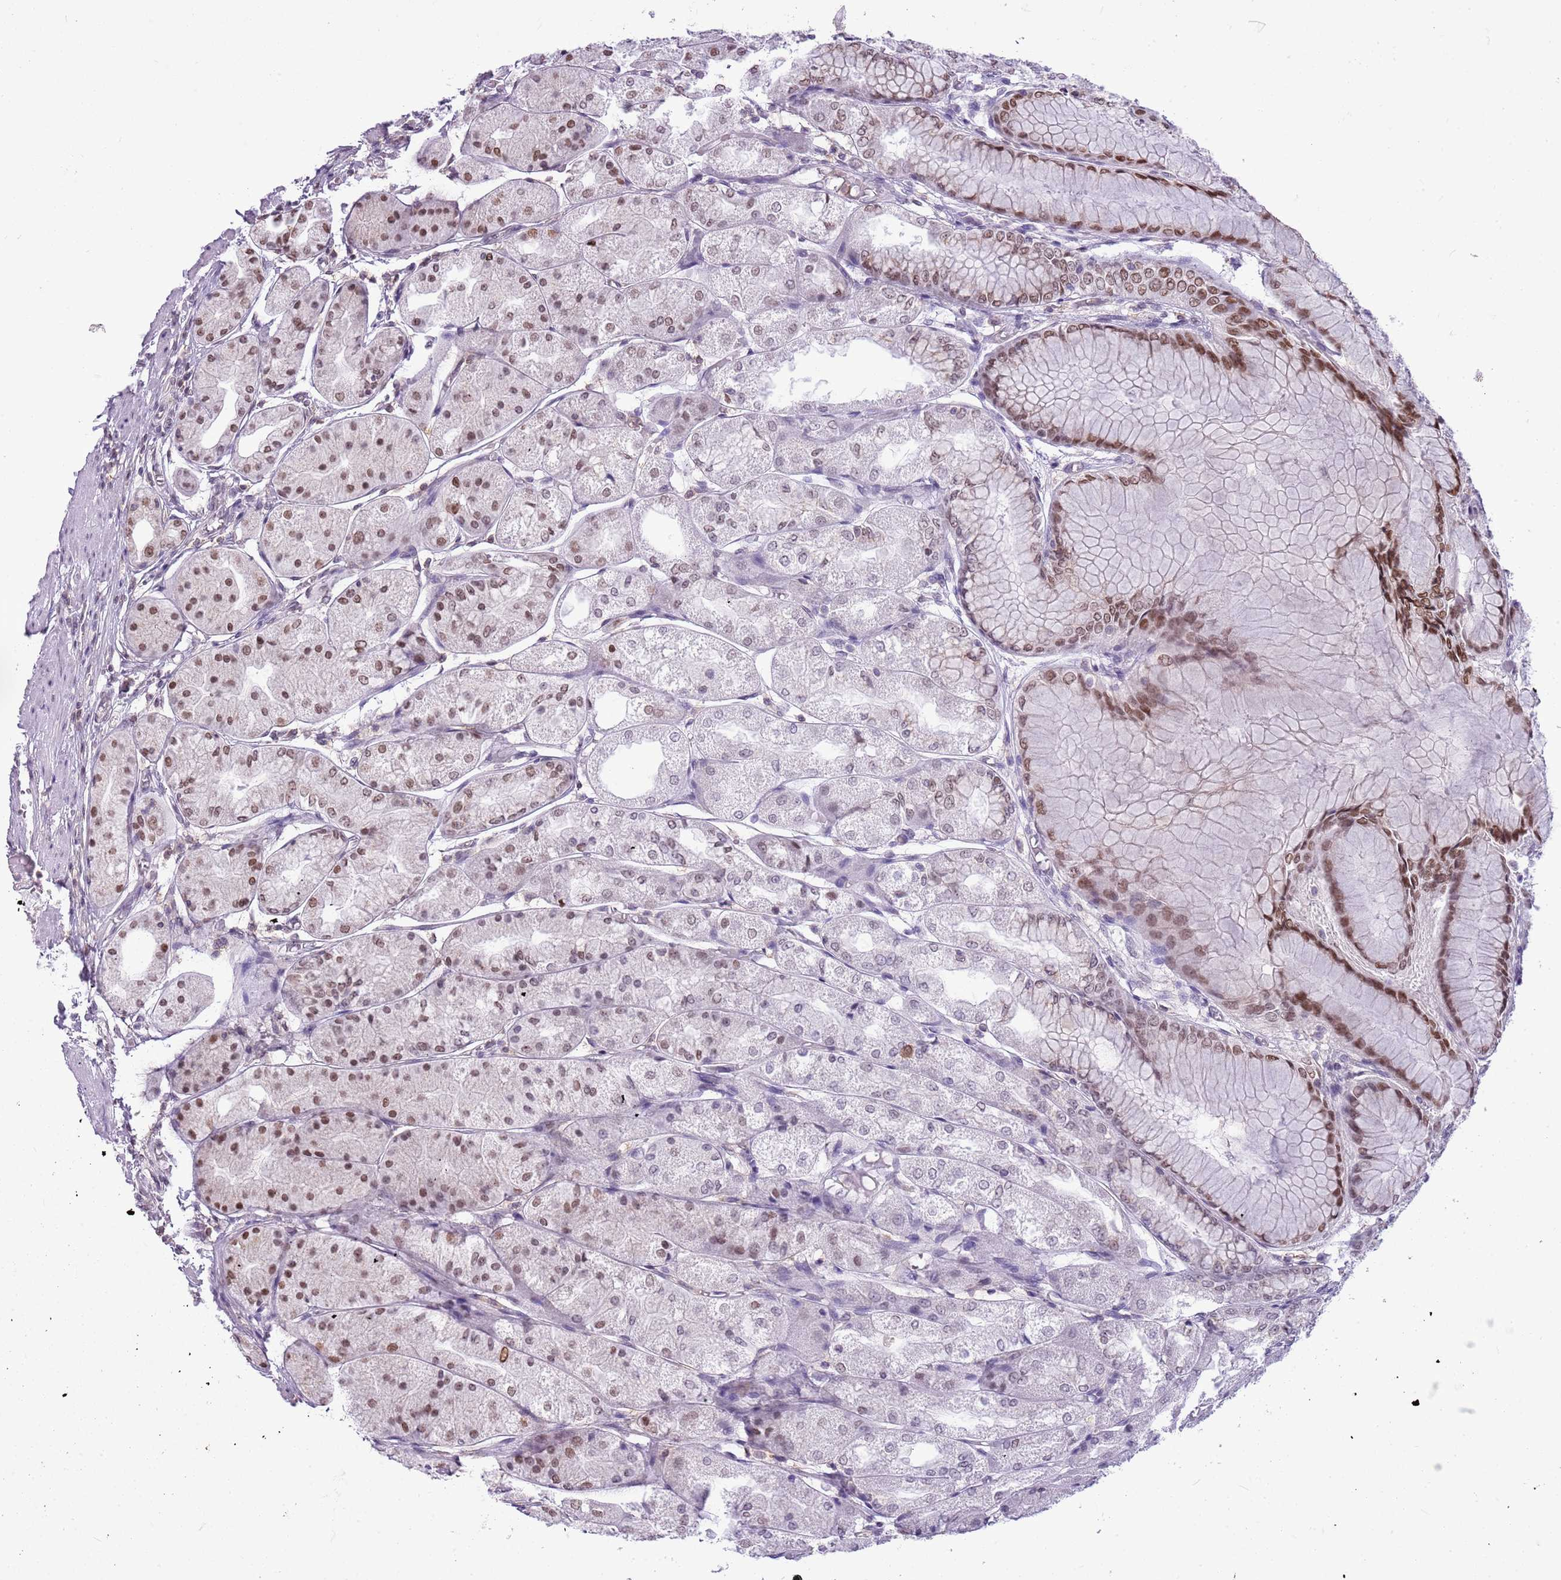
{"staining": {"intensity": "moderate", "quantity": ">75%", "location": "nuclear"}, "tissue": "stomach", "cell_type": "Glandular cells", "image_type": "normal", "snomed": [{"axis": "morphology", "description": "Normal tissue, NOS"}, {"axis": "topography", "description": "Stomach, upper"}], "caption": "Immunohistochemistry (IHC) staining of normal stomach, which demonstrates medium levels of moderate nuclear positivity in approximately >75% of glandular cells indicating moderate nuclear protein positivity. The staining was performed using DAB (3,3'-diaminobenzidine) (brown) for protein detection and nuclei were counterstained in hematoxylin (blue).", "gene": "DHX32", "patient": {"sex": "male", "age": 72}}